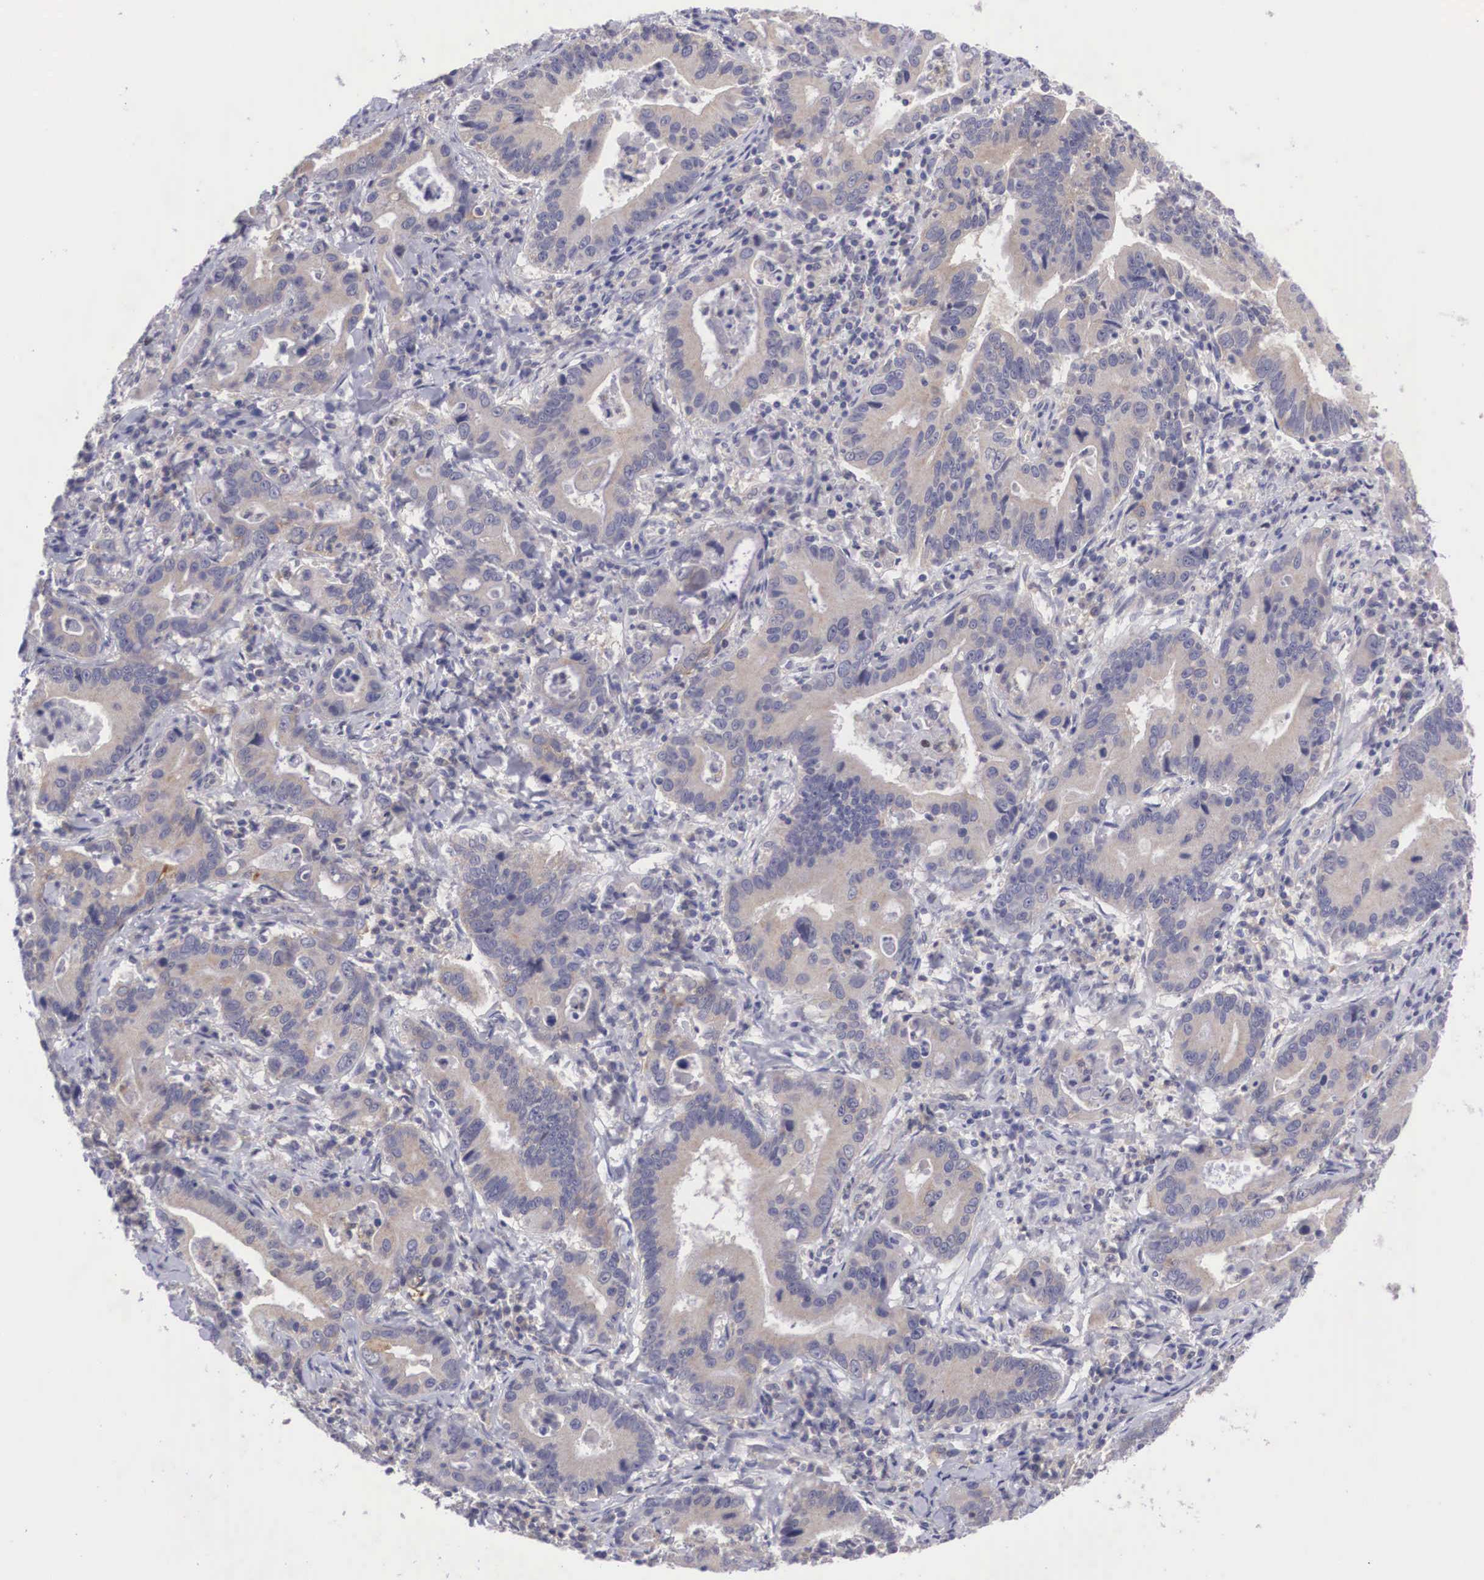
{"staining": {"intensity": "negative", "quantity": "none", "location": "none"}, "tissue": "stomach cancer", "cell_type": "Tumor cells", "image_type": "cancer", "snomed": [{"axis": "morphology", "description": "Adenocarcinoma, NOS"}, {"axis": "topography", "description": "Stomach, upper"}], "caption": "Adenocarcinoma (stomach) was stained to show a protein in brown. There is no significant positivity in tumor cells. (DAB (3,3'-diaminobenzidine) IHC, high magnification).", "gene": "GRIPAP1", "patient": {"sex": "male", "age": 63}}